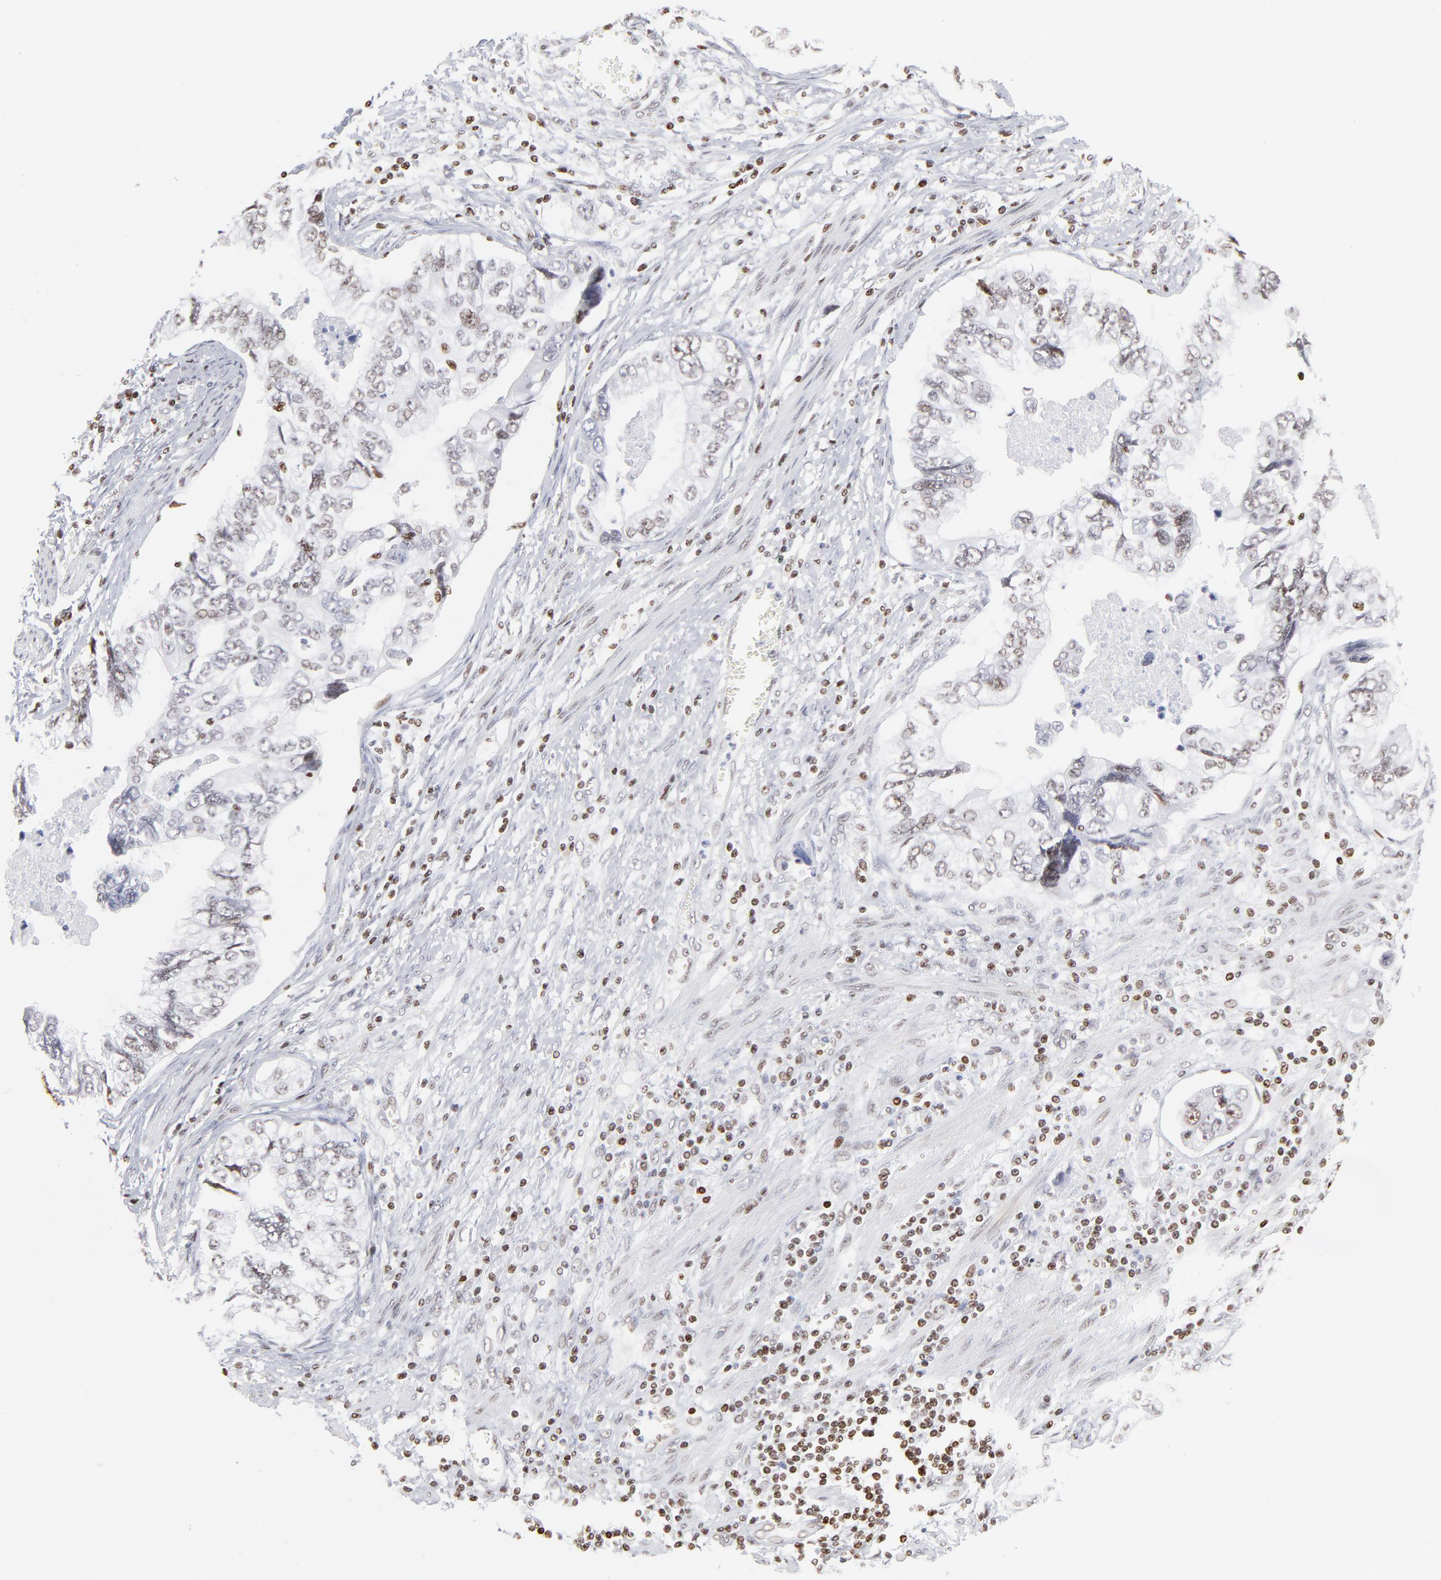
{"staining": {"intensity": "negative", "quantity": "none", "location": "none"}, "tissue": "stomach cancer", "cell_type": "Tumor cells", "image_type": "cancer", "snomed": [{"axis": "morphology", "description": "Adenocarcinoma, NOS"}, {"axis": "topography", "description": "Pancreas"}, {"axis": "topography", "description": "Stomach, upper"}], "caption": "Photomicrograph shows no protein positivity in tumor cells of stomach cancer tissue.", "gene": "PARP1", "patient": {"sex": "male", "age": 77}}